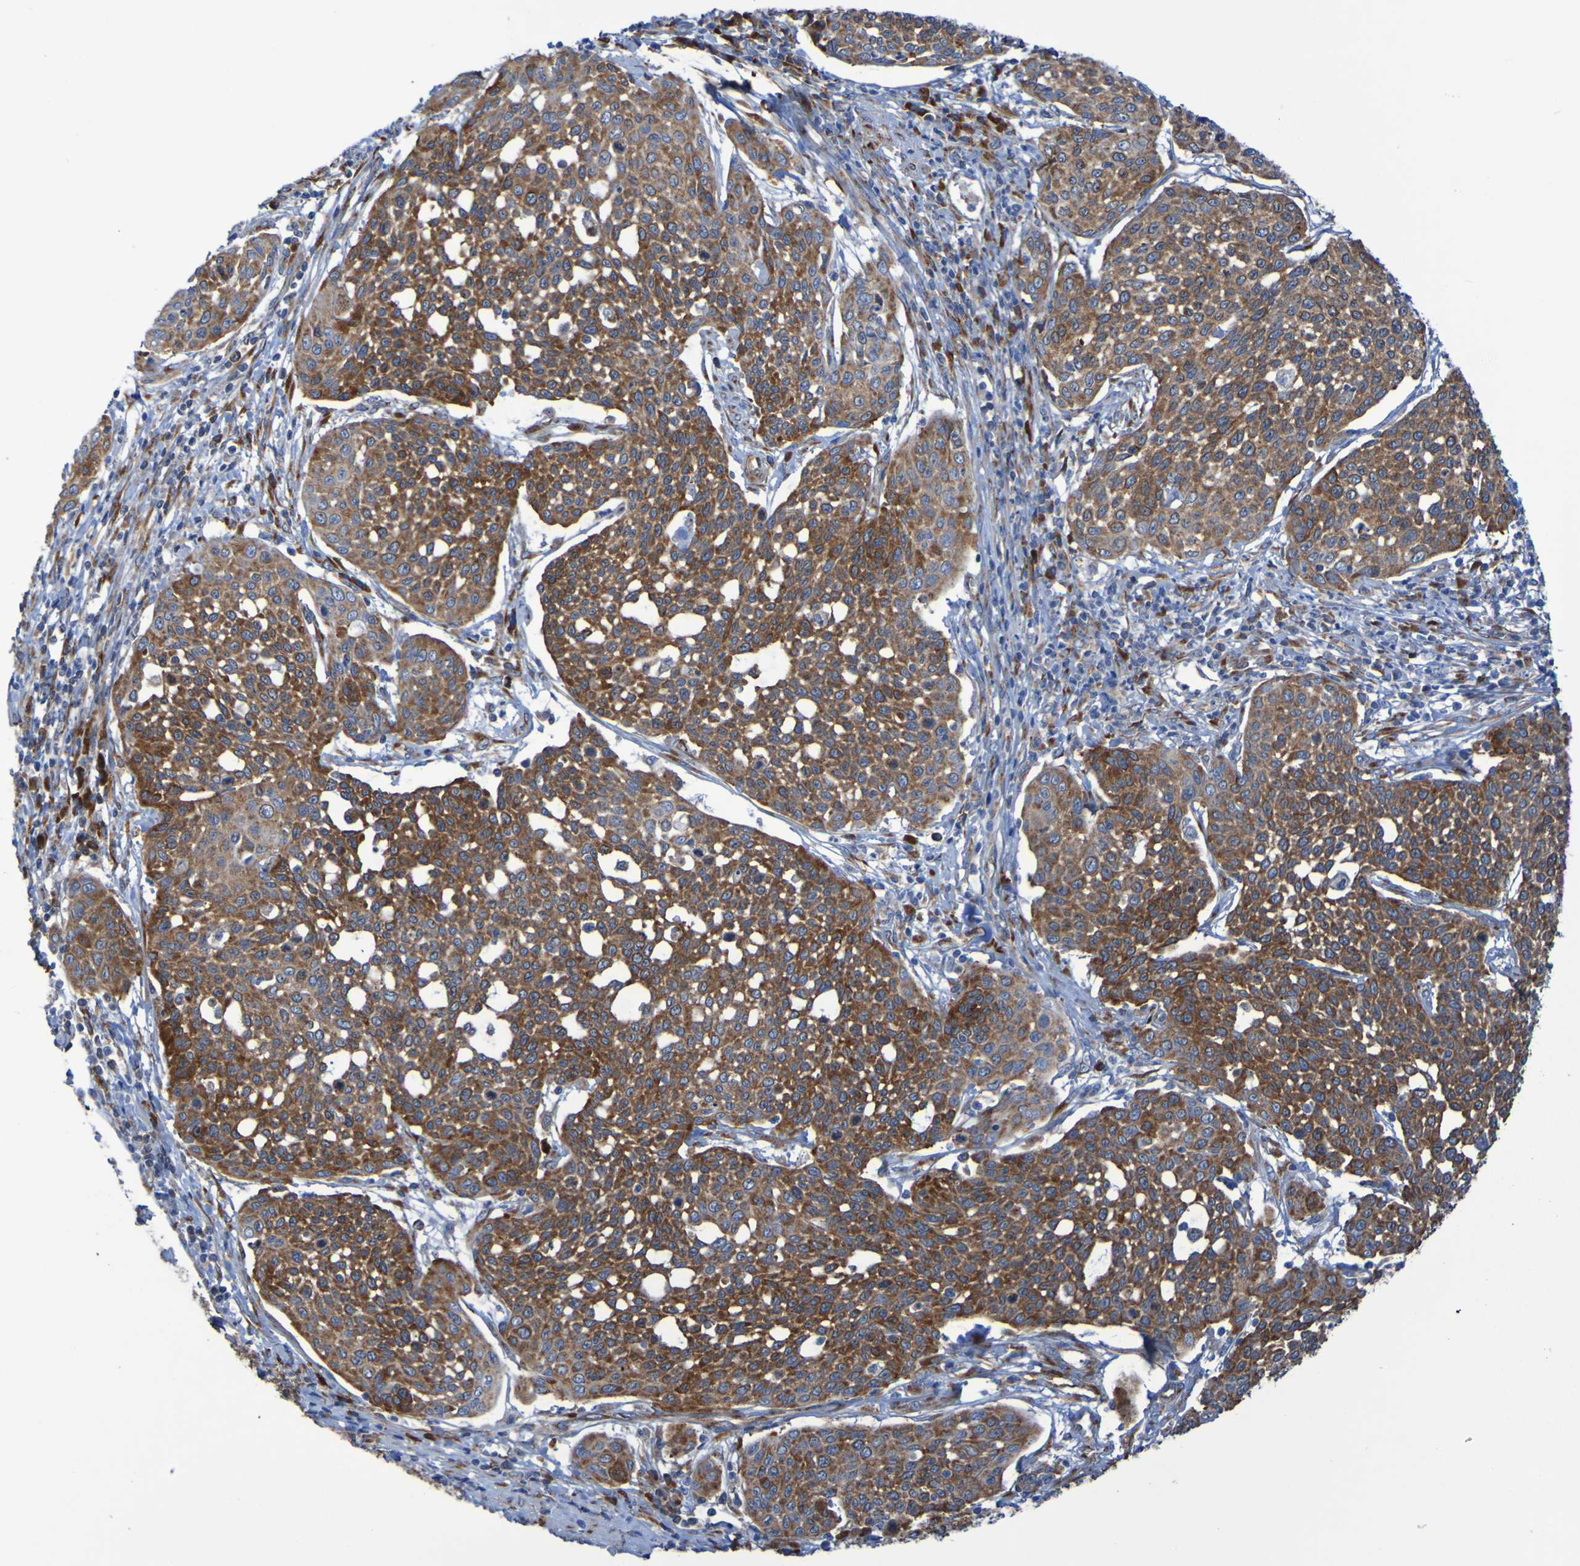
{"staining": {"intensity": "strong", "quantity": ">75%", "location": "cytoplasmic/membranous"}, "tissue": "cervical cancer", "cell_type": "Tumor cells", "image_type": "cancer", "snomed": [{"axis": "morphology", "description": "Squamous cell carcinoma, NOS"}, {"axis": "topography", "description": "Cervix"}], "caption": "DAB (3,3'-diaminobenzidine) immunohistochemical staining of human cervical cancer (squamous cell carcinoma) shows strong cytoplasmic/membranous protein expression in approximately >75% of tumor cells.", "gene": "FKBP3", "patient": {"sex": "female", "age": 34}}